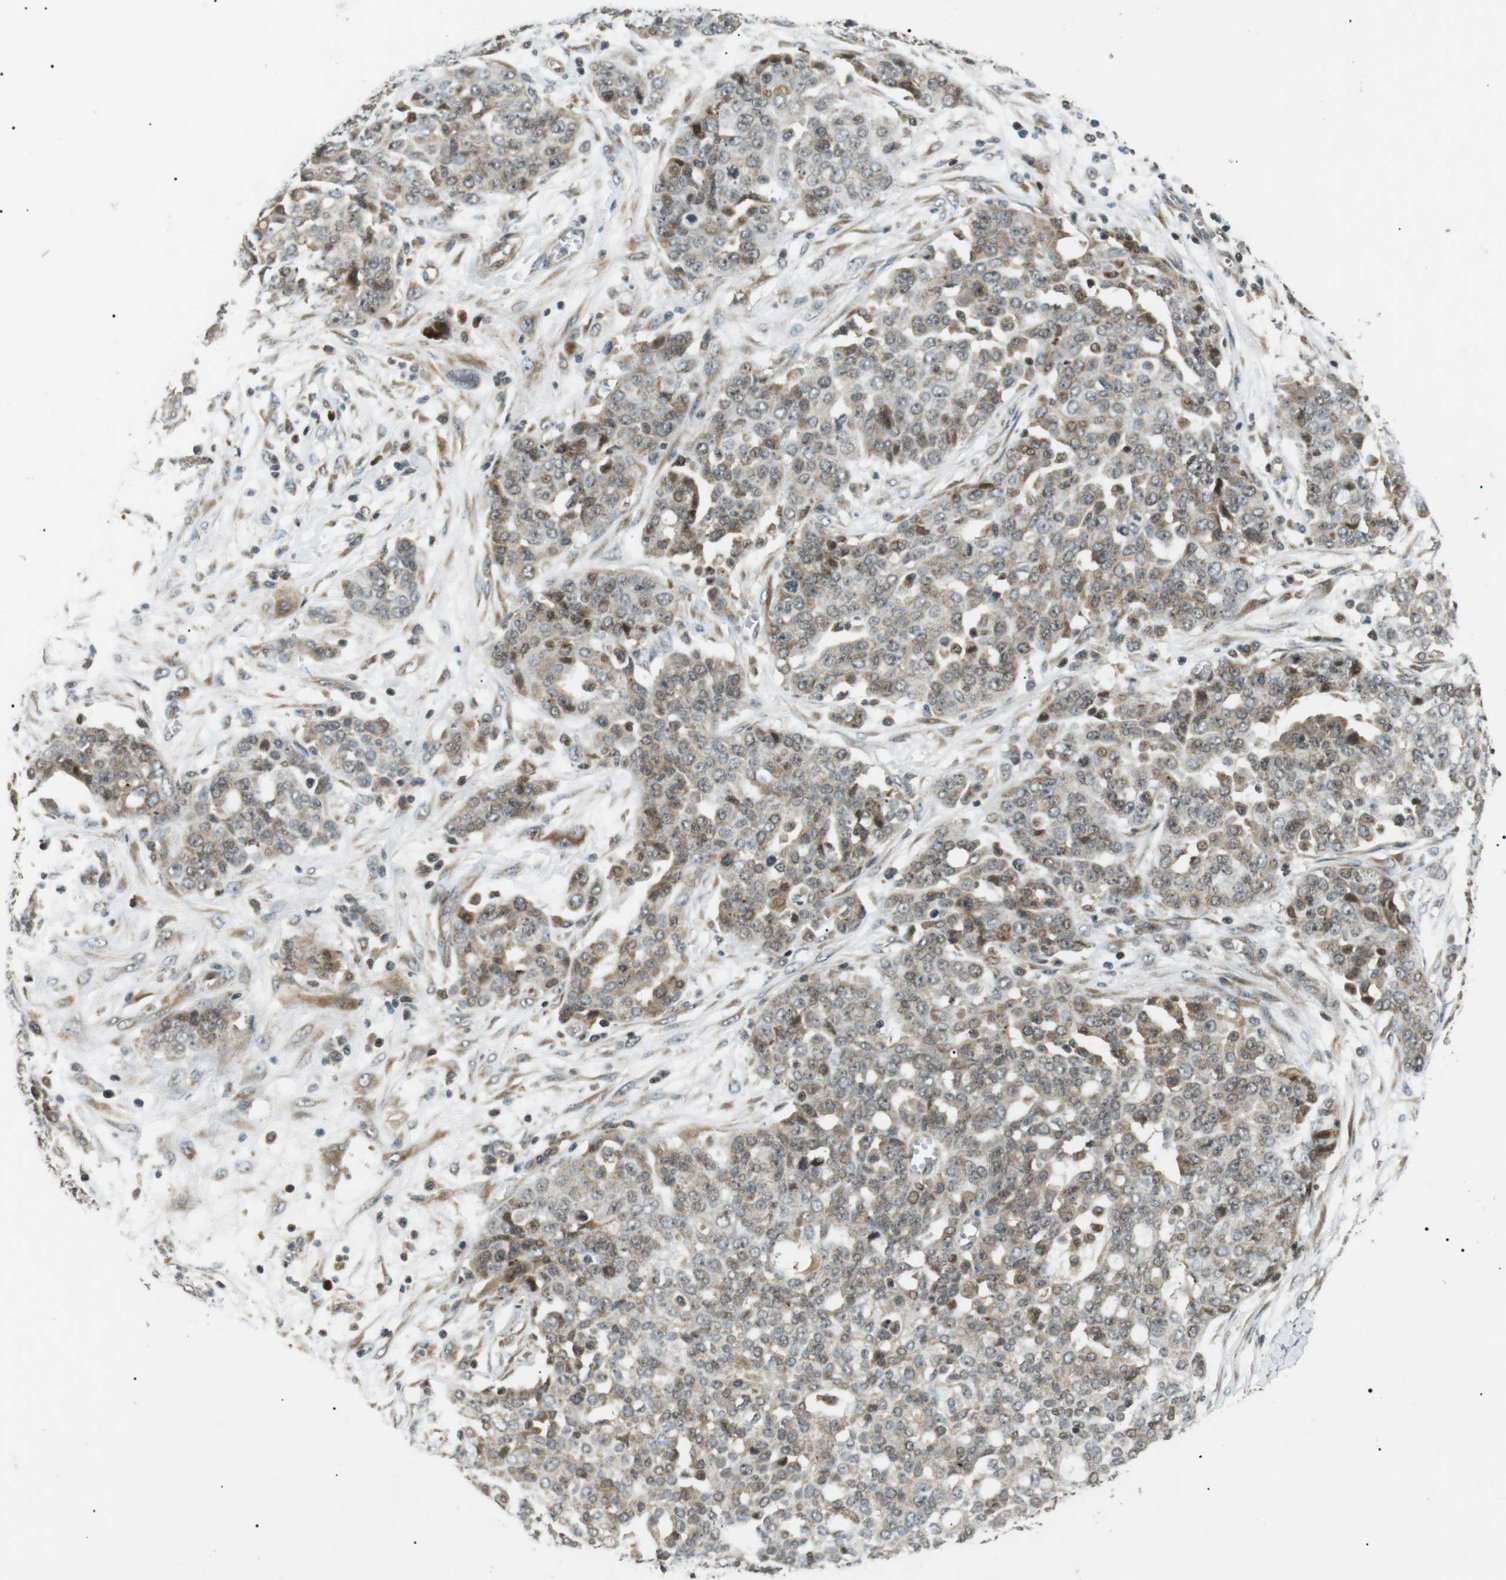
{"staining": {"intensity": "weak", "quantity": "<25%", "location": "nuclear"}, "tissue": "ovarian cancer", "cell_type": "Tumor cells", "image_type": "cancer", "snomed": [{"axis": "morphology", "description": "Cystadenocarcinoma, serous, NOS"}, {"axis": "topography", "description": "Soft tissue"}, {"axis": "topography", "description": "Ovary"}], "caption": "The histopathology image reveals no significant positivity in tumor cells of serous cystadenocarcinoma (ovarian).", "gene": "HSPA13", "patient": {"sex": "female", "age": 57}}